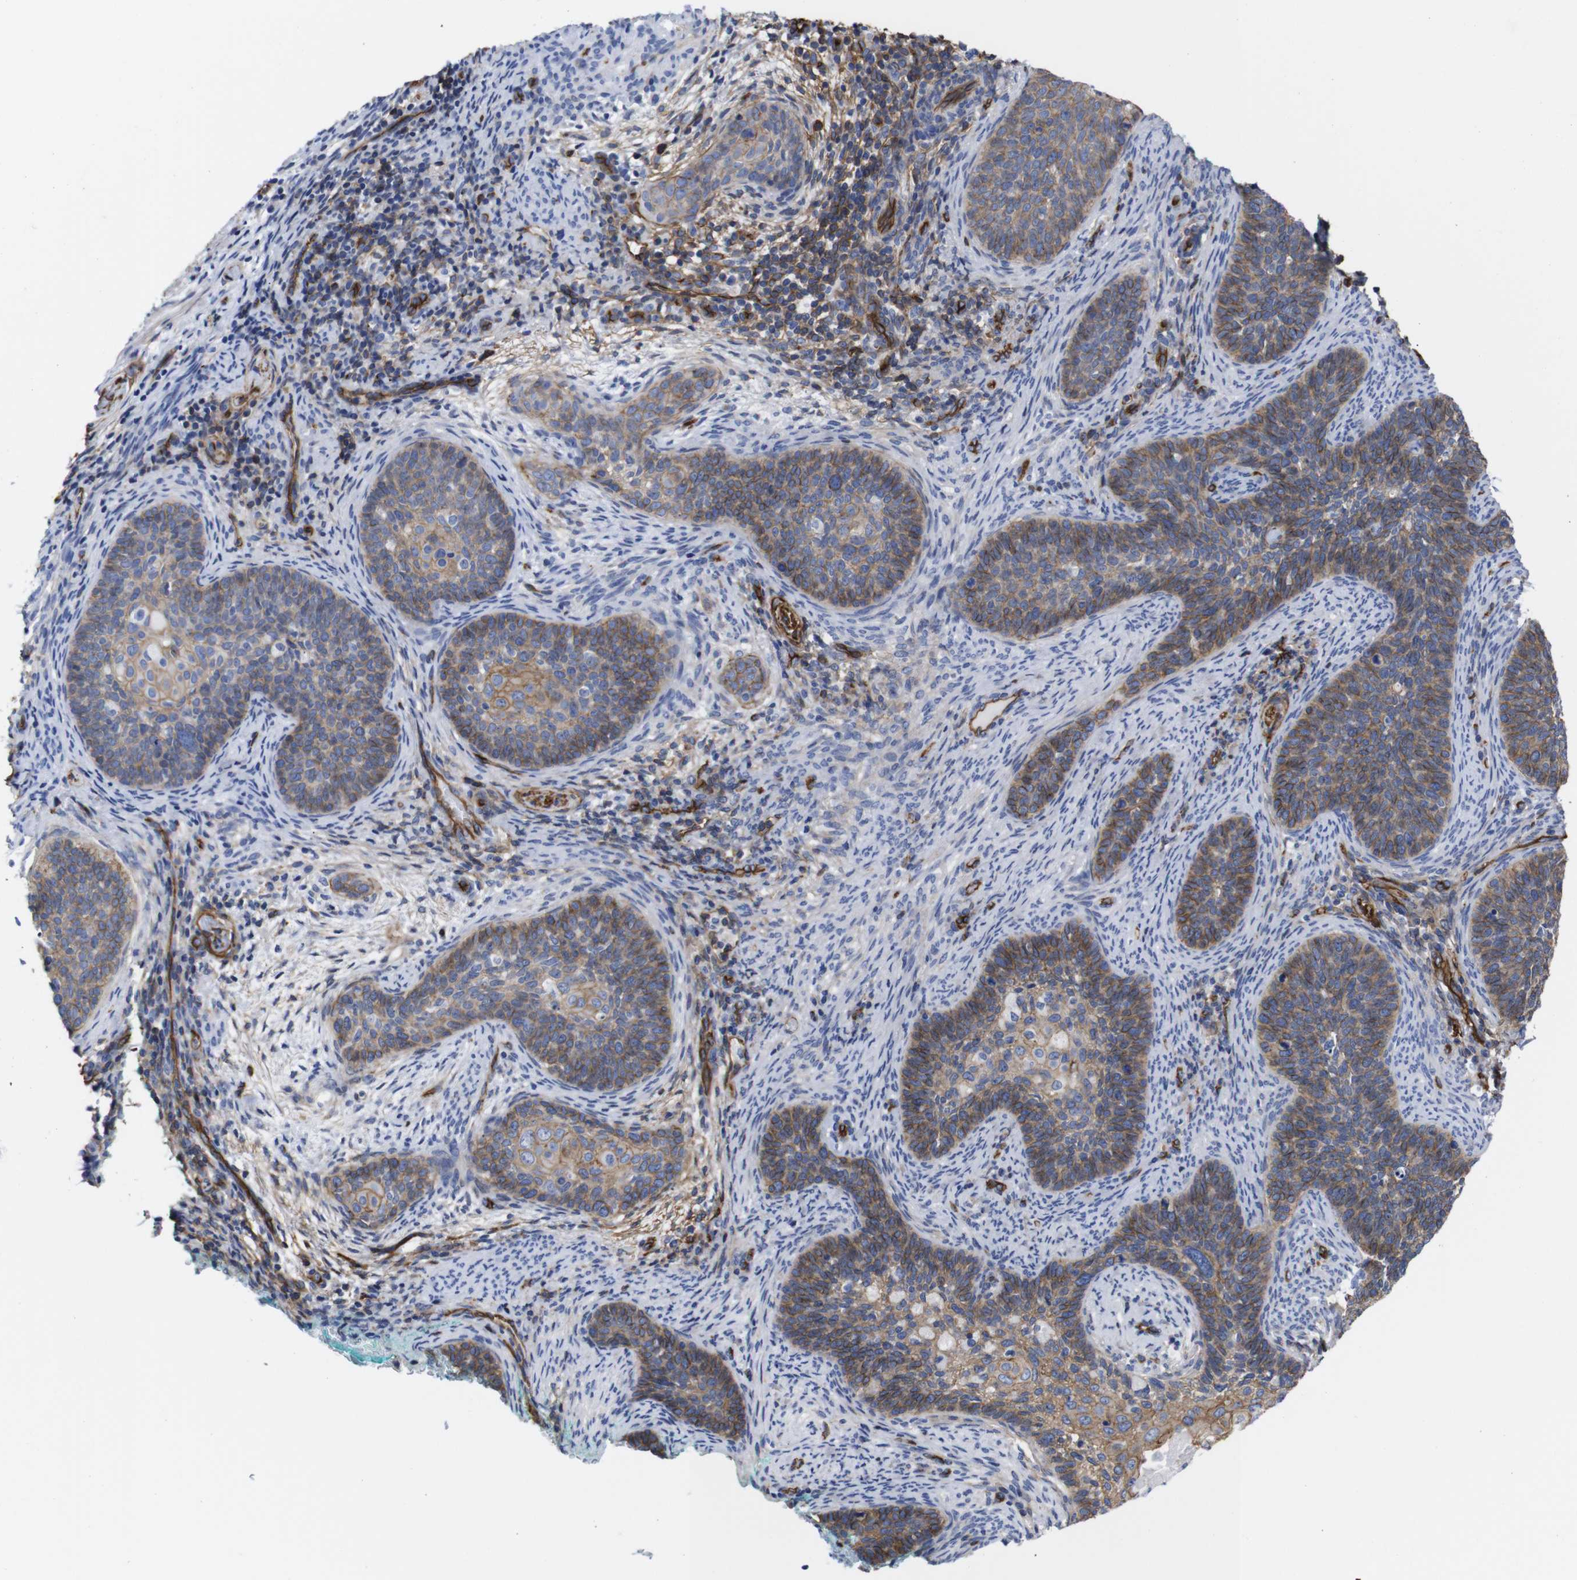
{"staining": {"intensity": "moderate", "quantity": ">75%", "location": "cytoplasmic/membranous"}, "tissue": "cervical cancer", "cell_type": "Tumor cells", "image_type": "cancer", "snomed": [{"axis": "morphology", "description": "Squamous cell carcinoma, NOS"}, {"axis": "topography", "description": "Cervix"}], "caption": "A micrograph of cervical cancer (squamous cell carcinoma) stained for a protein shows moderate cytoplasmic/membranous brown staining in tumor cells. Nuclei are stained in blue.", "gene": "SPTBN1", "patient": {"sex": "female", "age": 33}}